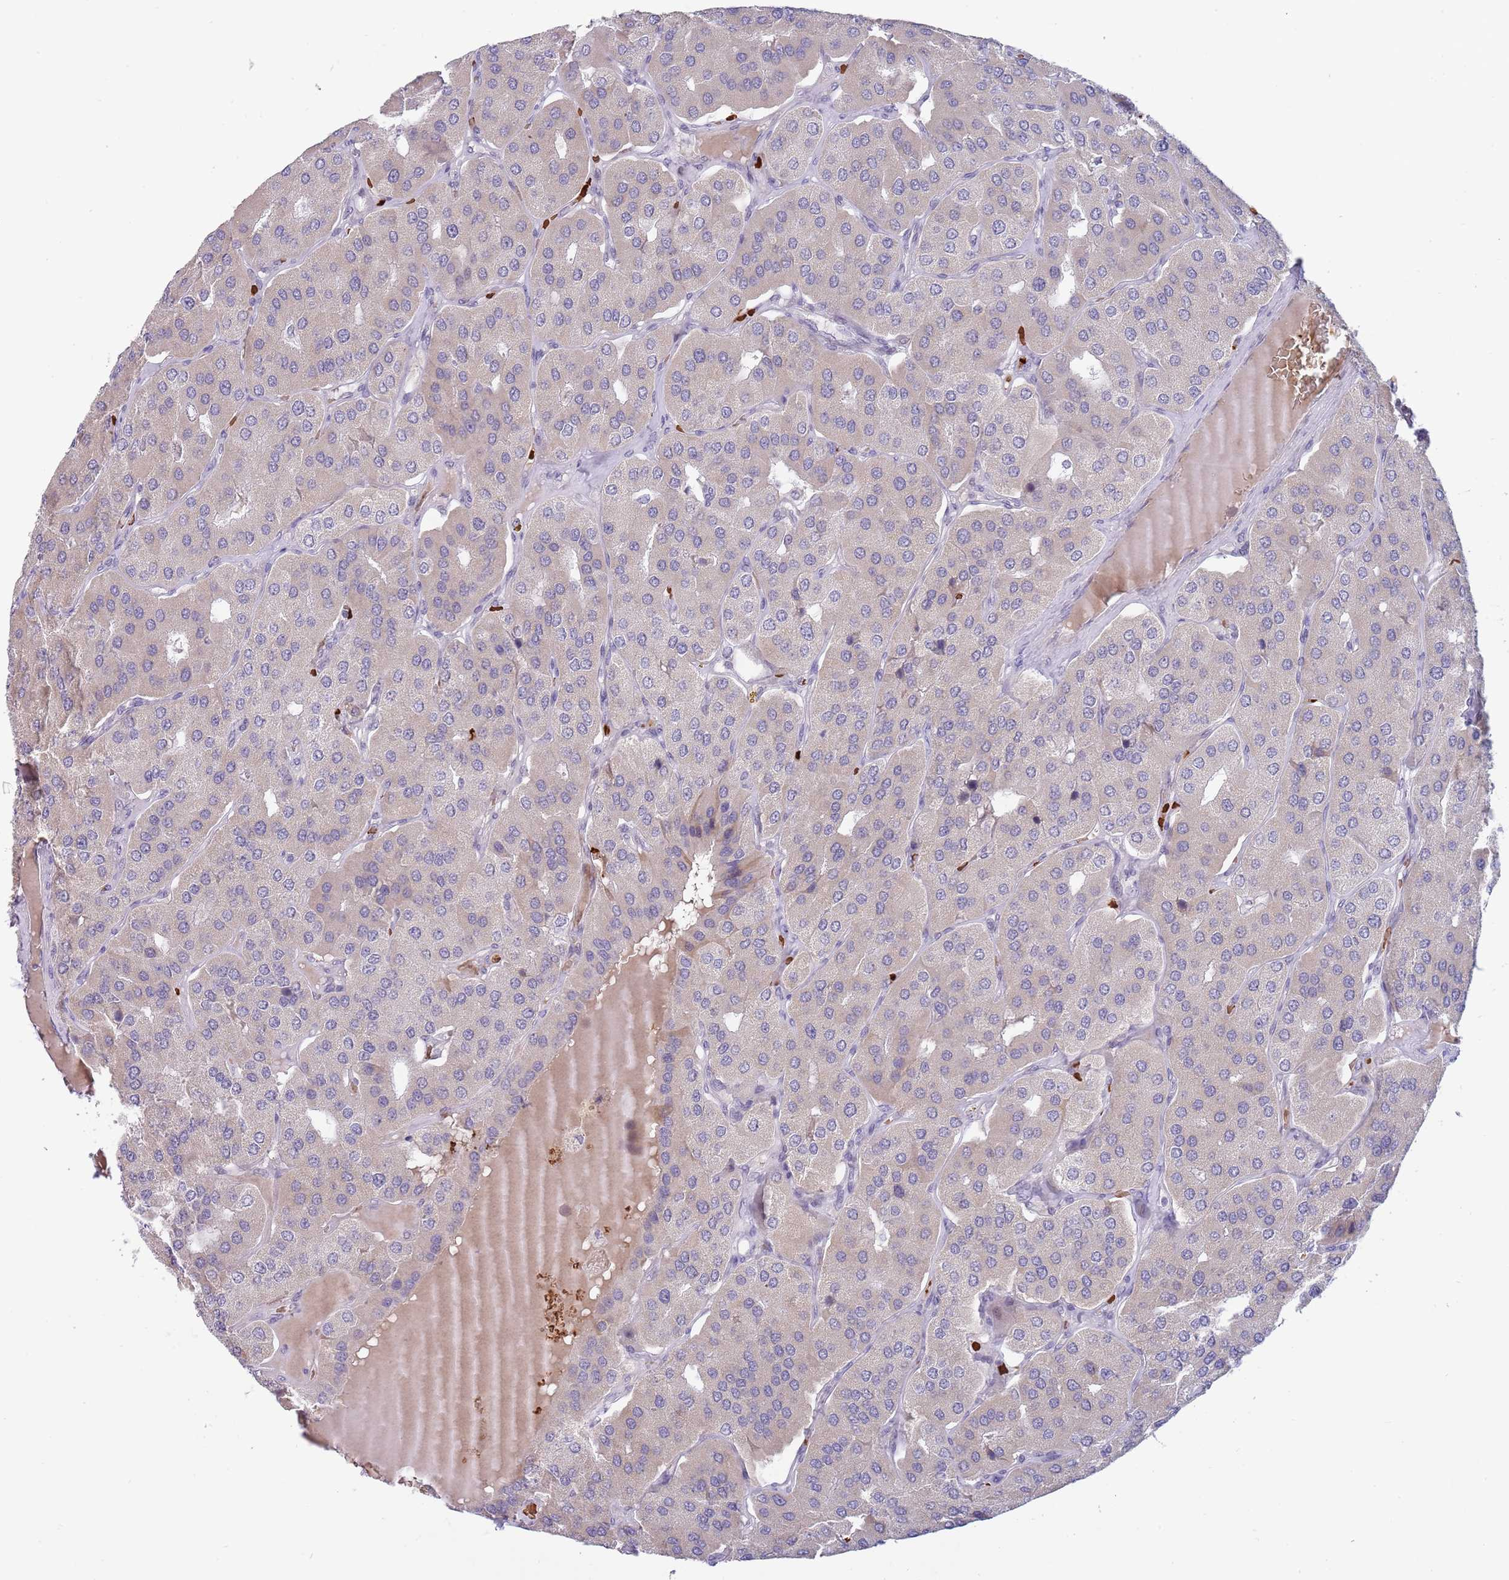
{"staining": {"intensity": "negative", "quantity": "none", "location": "none"}, "tissue": "parathyroid gland", "cell_type": "Glandular cells", "image_type": "normal", "snomed": [{"axis": "morphology", "description": "Normal tissue, NOS"}, {"axis": "morphology", "description": "Adenoma, NOS"}, {"axis": "topography", "description": "Parathyroid gland"}], "caption": "IHC photomicrograph of normal parathyroid gland stained for a protein (brown), which exhibits no expression in glandular cells. Brightfield microscopy of IHC stained with DAB (brown) and hematoxylin (blue), captured at high magnification.", "gene": "LYPD6B", "patient": {"sex": "female", "age": 86}}